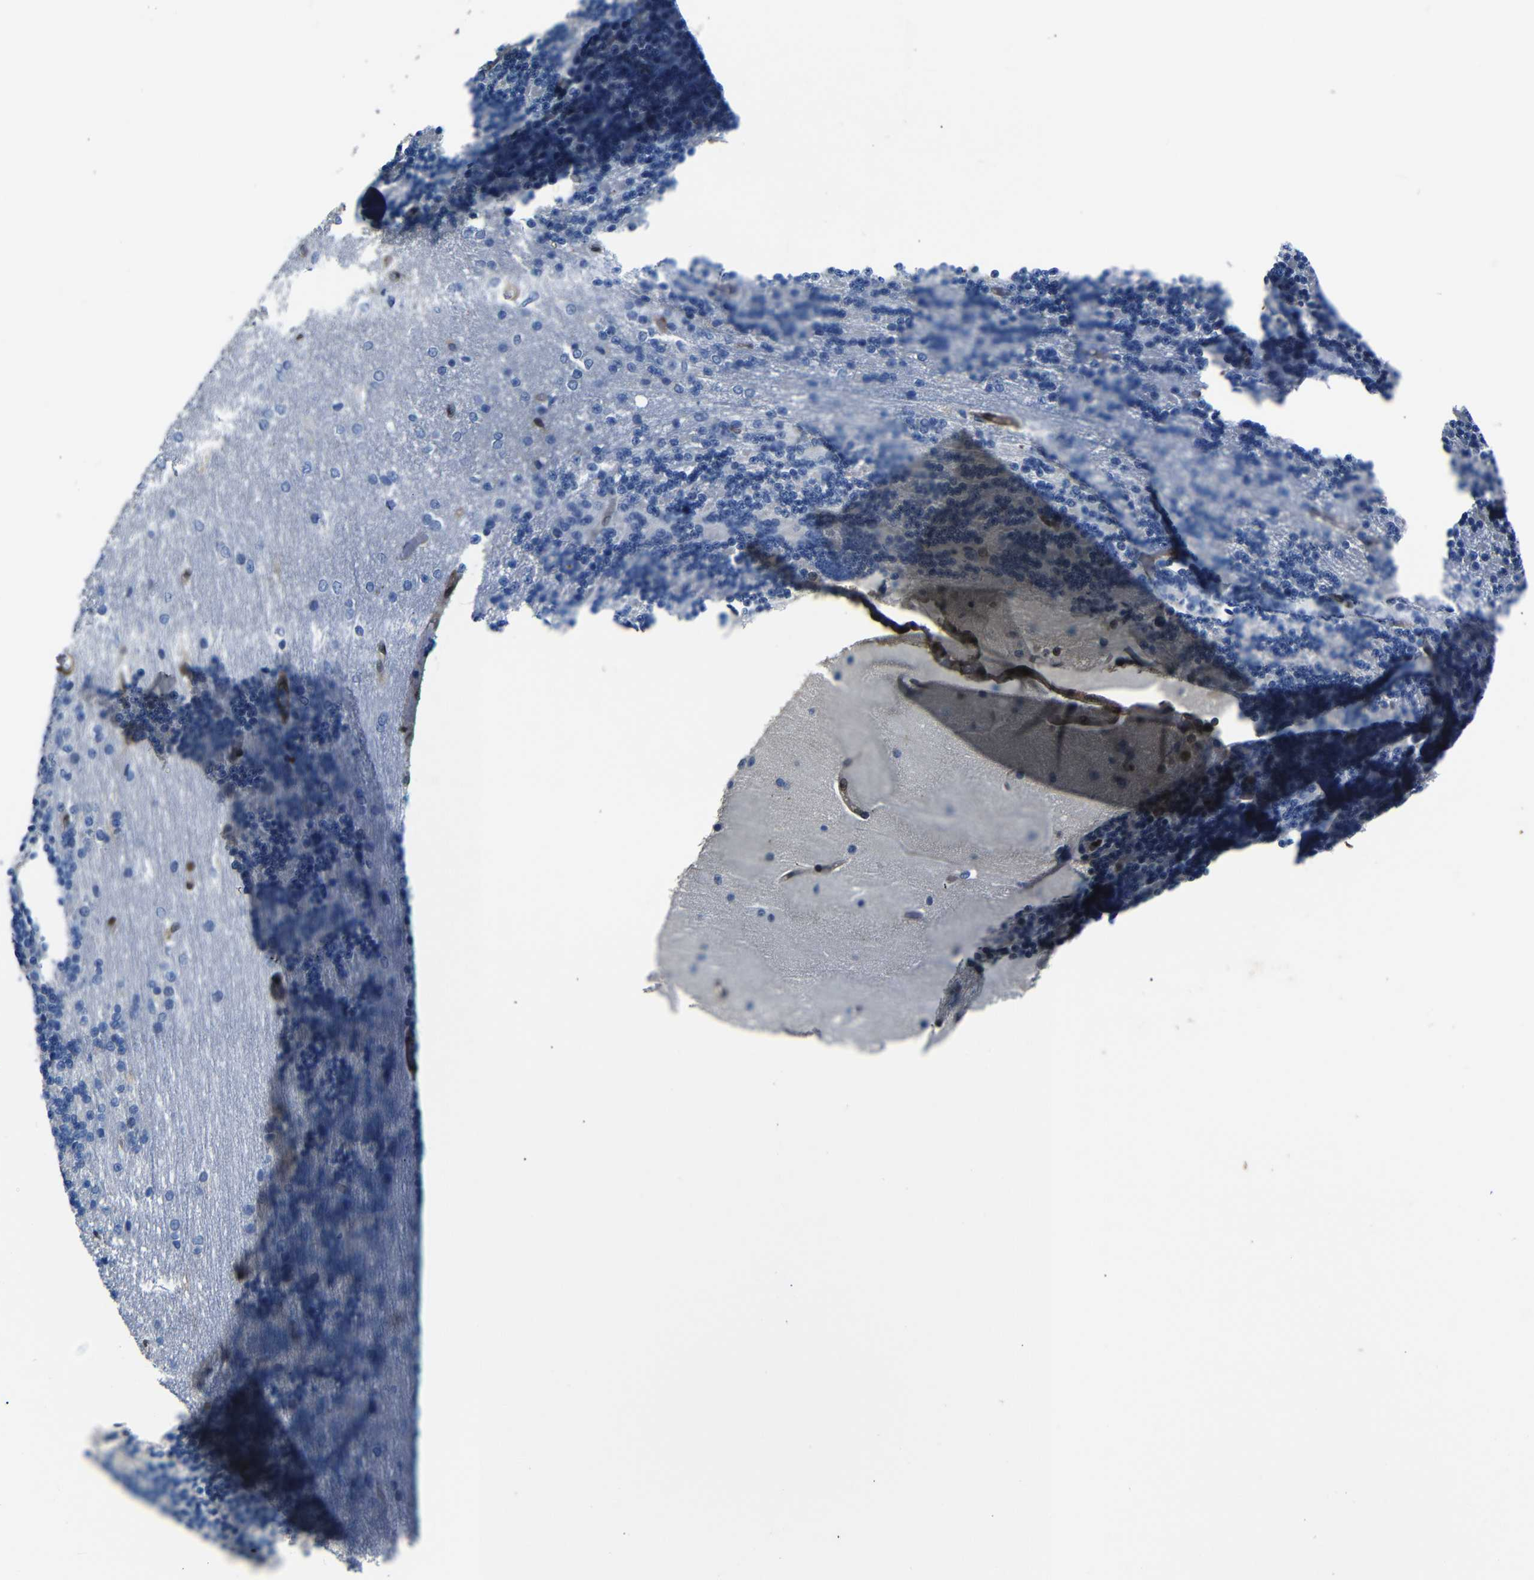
{"staining": {"intensity": "negative", "quantity": "none", "location": "none"}, "tissue": "cerebellum", "cell_type": "Cells in granular layer", "image_type": "normal", "snomed": [{"axis": "morphology", "description": "Normal tissue, NOS"}, {"axis": "topography", "description": "Cerebellum"}], "caption": "Cells in granular layer show no significant protein expression in normal cerebellum. (DAB (3,3'-diaminobenzidine) immunohistochemistry (IHC) with hematoxylin counter stain).", "gene": "YAP1", "patient": {"sex": "female", "age": 54}}